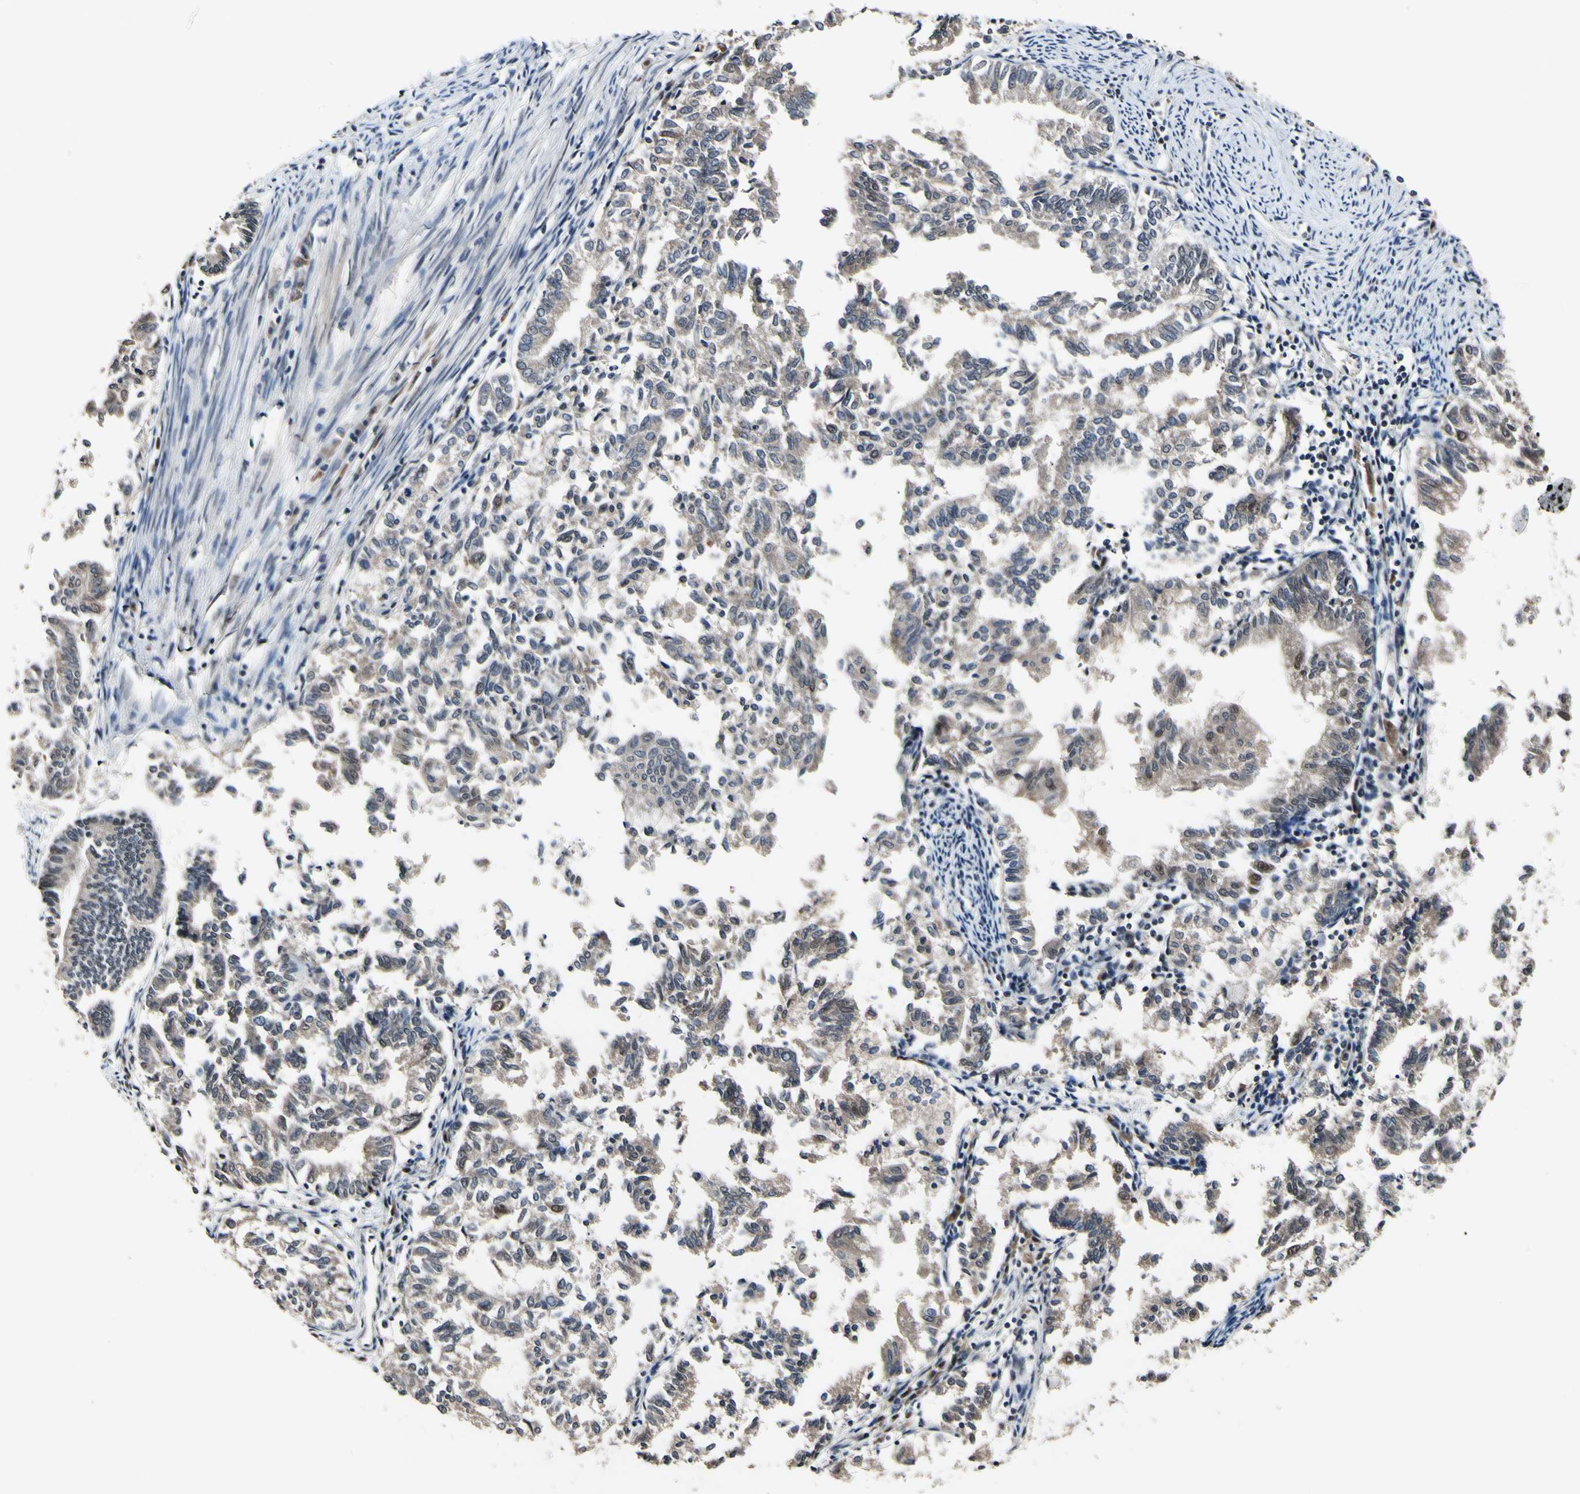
{"staining": {"intensity": "weak", "quantity": ">75%", "location": "cytoplasmic/membranous"}, "tissue": "endometrial cancer", "cell_type": "Tumor cells", "image_type": "cancer", "snomed": [{"axis": "morphology", "description": "Necrosis, NOS"}, {"axis": "morphology", "description": "Adenocarcinoma, NOS"}, {"axis": "topography", "description": "Endometrium"}], "caption": "Tumor cells reveal low levels of weak cytoplasmic/membranous staining in approximately >75% of cells in endometrial cancer.", "gene": "PSMD10", "patient": {"sex": "female", "age": 79}}